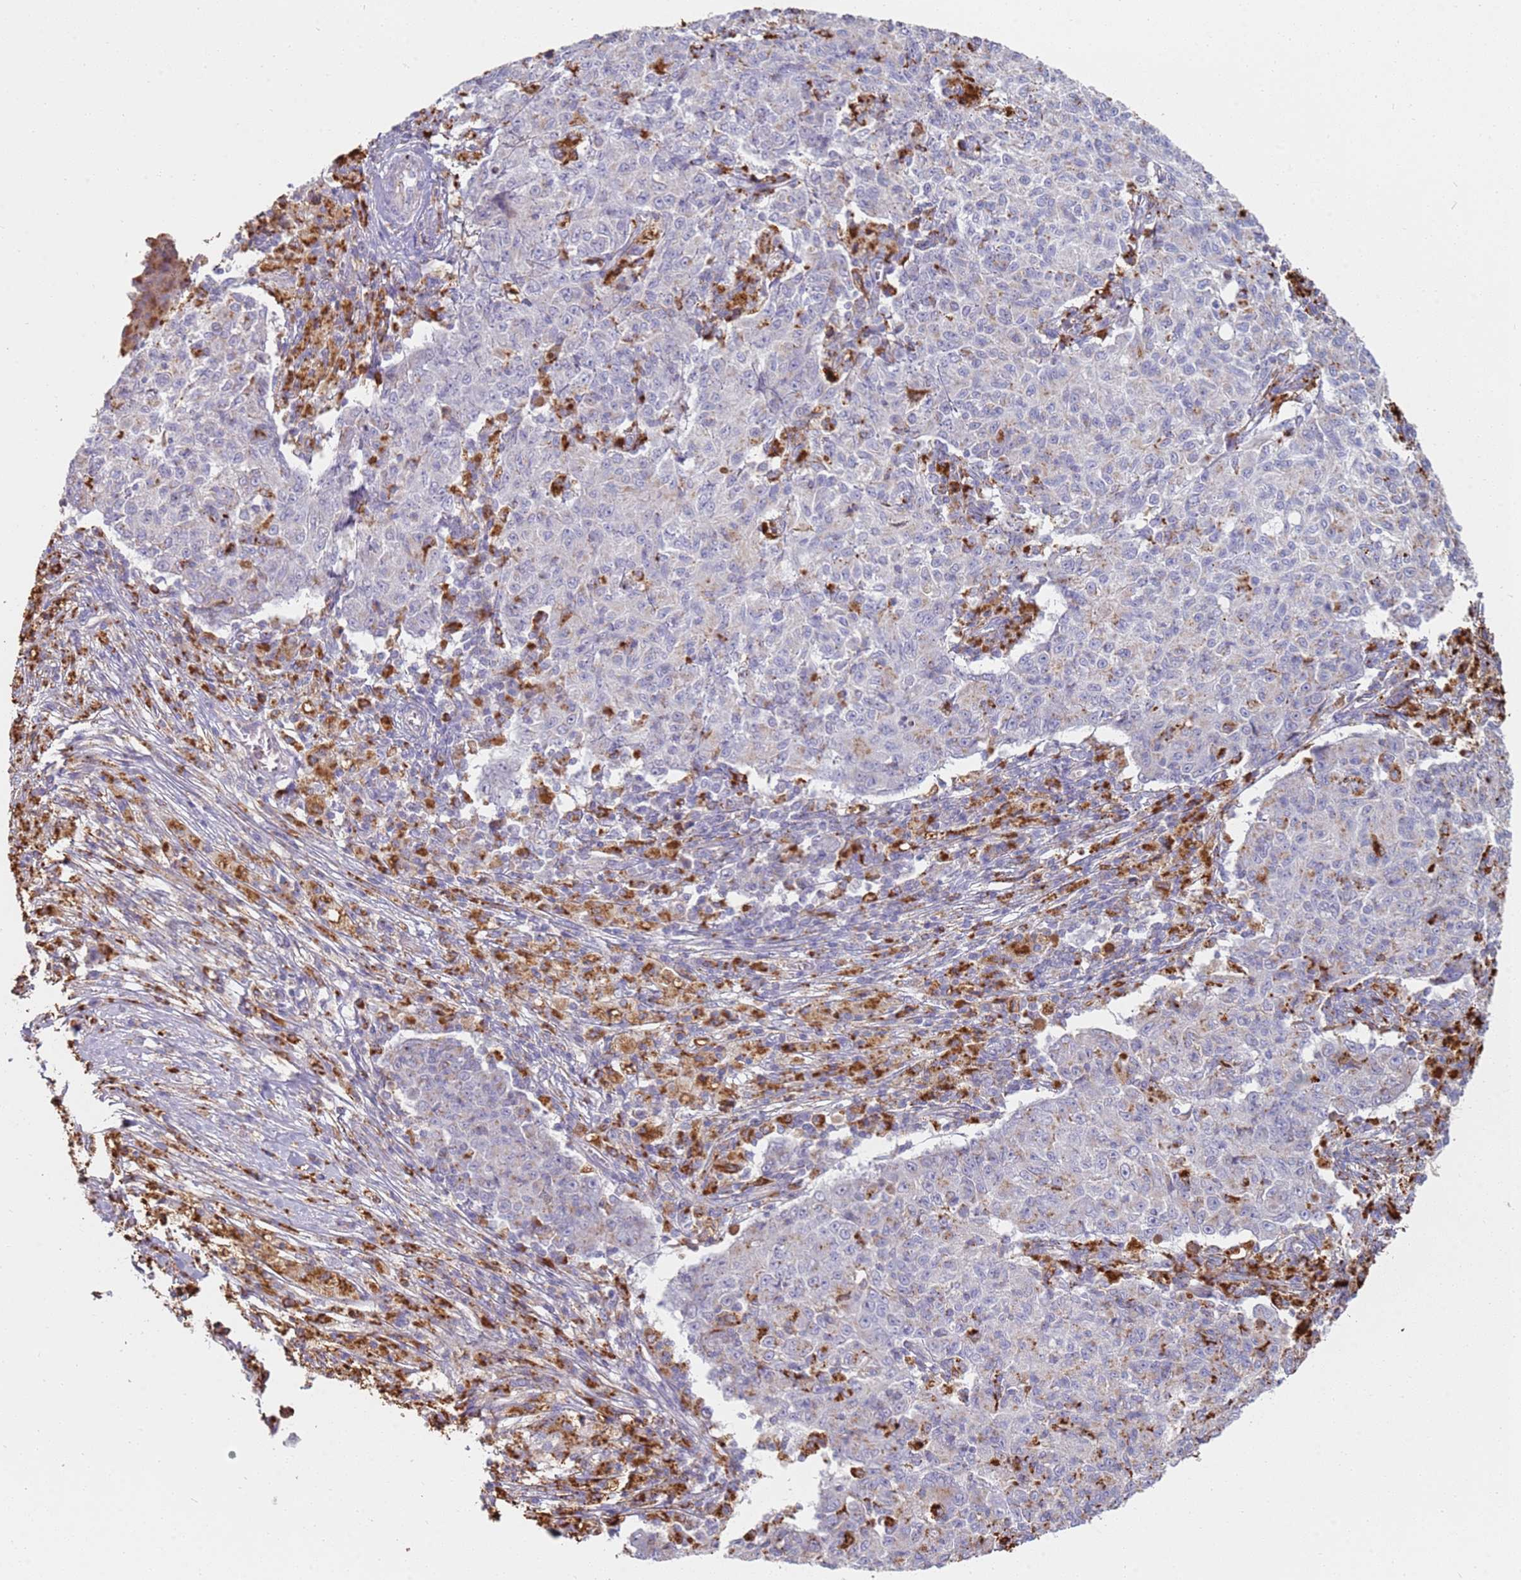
{"staining": {"intensity": "negative", "quantity": "none", "location": "none"}, "tissue": "ovarian cancer", "cell_type": "Tumor cells", "image_type": "cancer", "snomed": [{"axis": "morphology", "description": "Carcinoma, endometroid"}, {"axis": "topography", "description": "Ovary"}], "caption": "The immunohistochemistry (IHC) photomicrograph has no significant positivity in tumor cells of endometroid carcinoma (ovarian) tissue. (IHC, brightfield microscopy, high magnification).", "gene": "TMEM229B", "patient": {"sex": "female", "age": 42}}